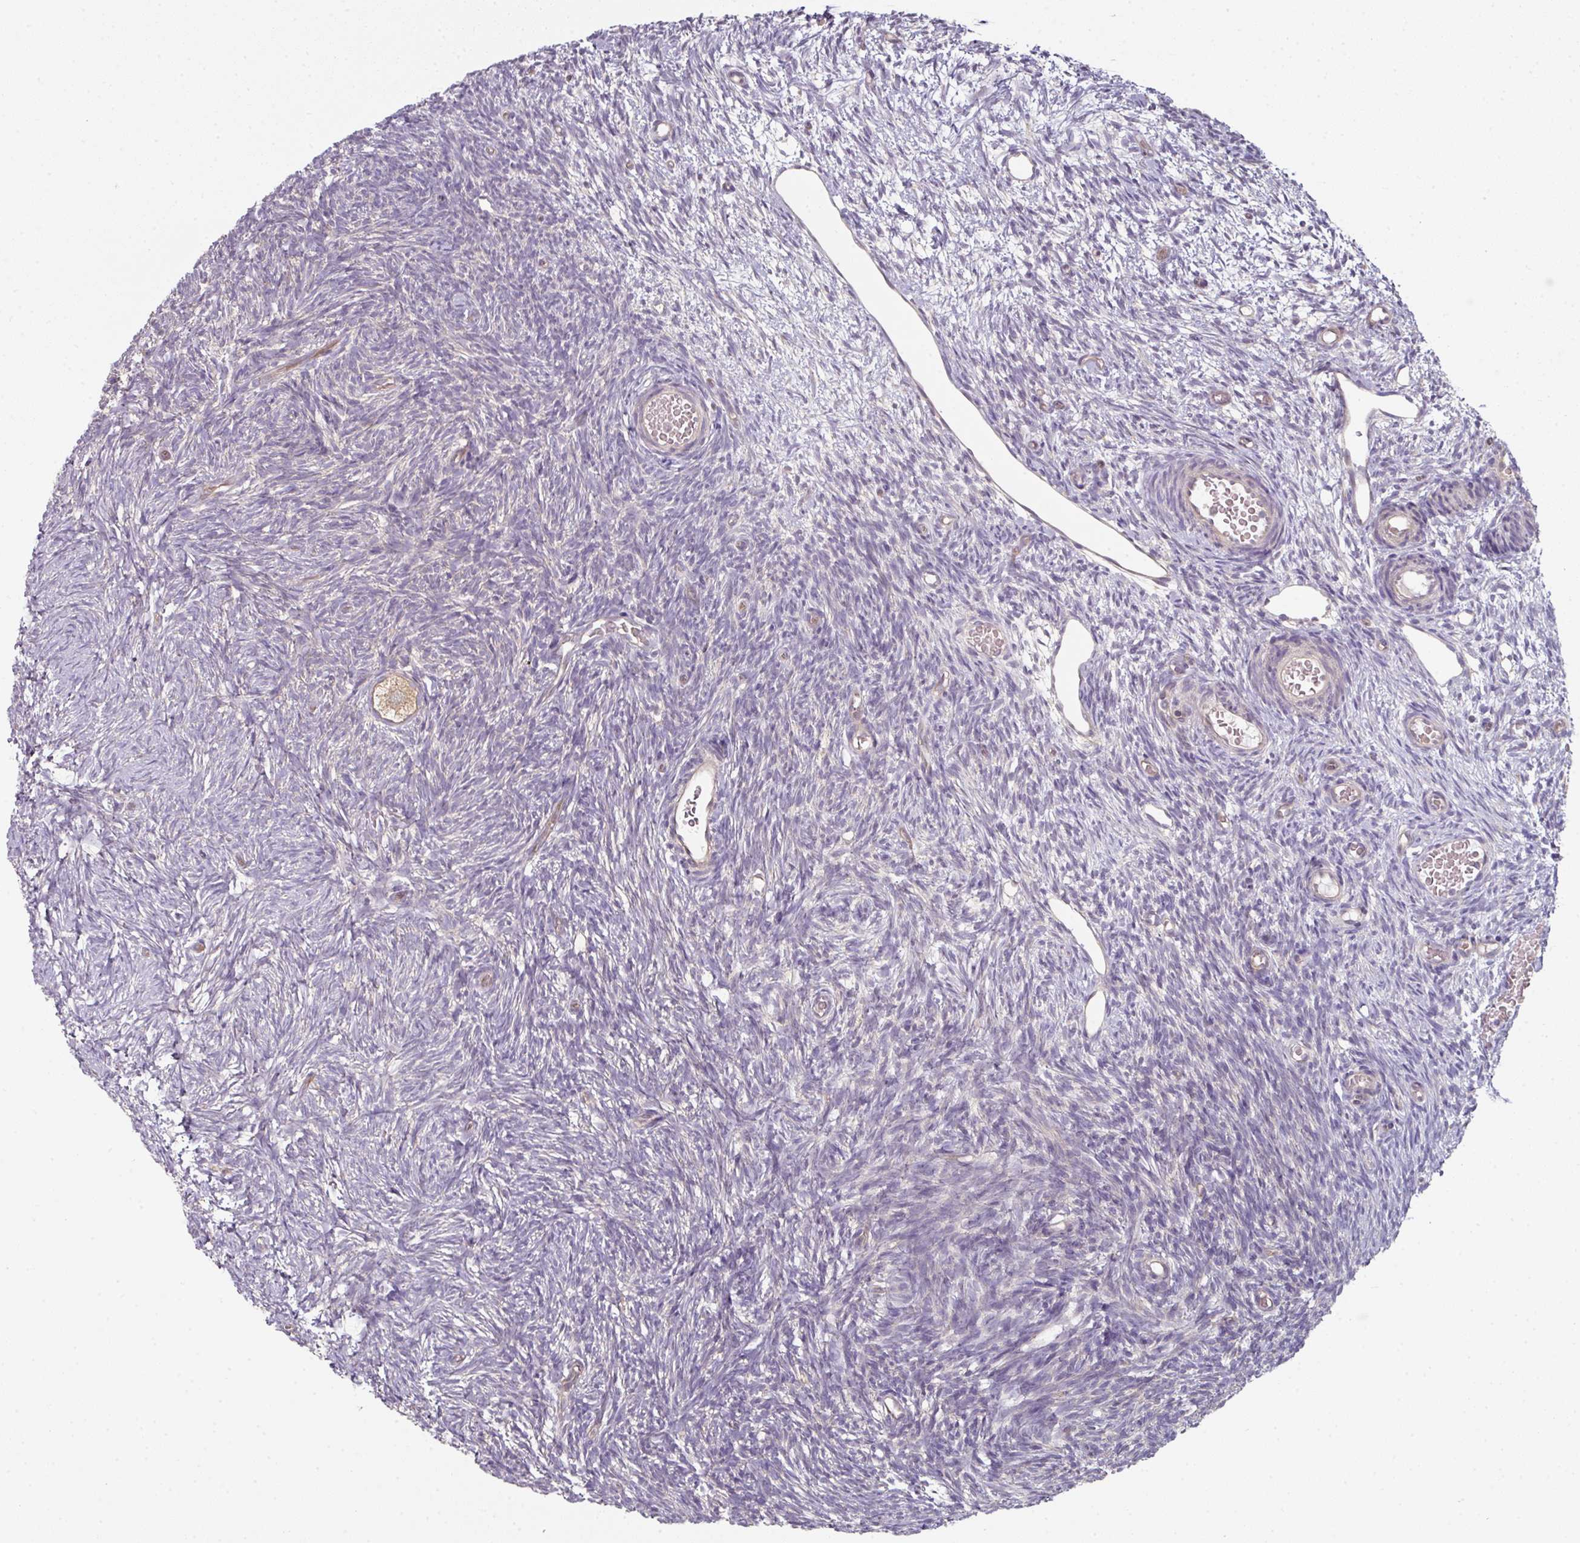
{"staining": {"intensity": "weak", "quantity": "25%-75%", "location": "cytoplasmic/membranous"}, "tissue": "ovary", "cell_type": "Follicle cells", "image_type": "normal", "snomed": [{"axis": "morphology", "description": "Normal tissue, NOS"}, {"axis": "topography", "description": "Ovary"}], "caption": "Immunohistochemistry (DAB (3,3'-diaminobenzidine)) staining of unremarkable human ovary reveals weak cytoplasmic/membranous protein staining in about 25%-75% of follicle cells. (Brightfield microscopy of DAB IHC at high magnification).", "gene": "C19orf33", "patient": {"sex": "female", "age": 39}}